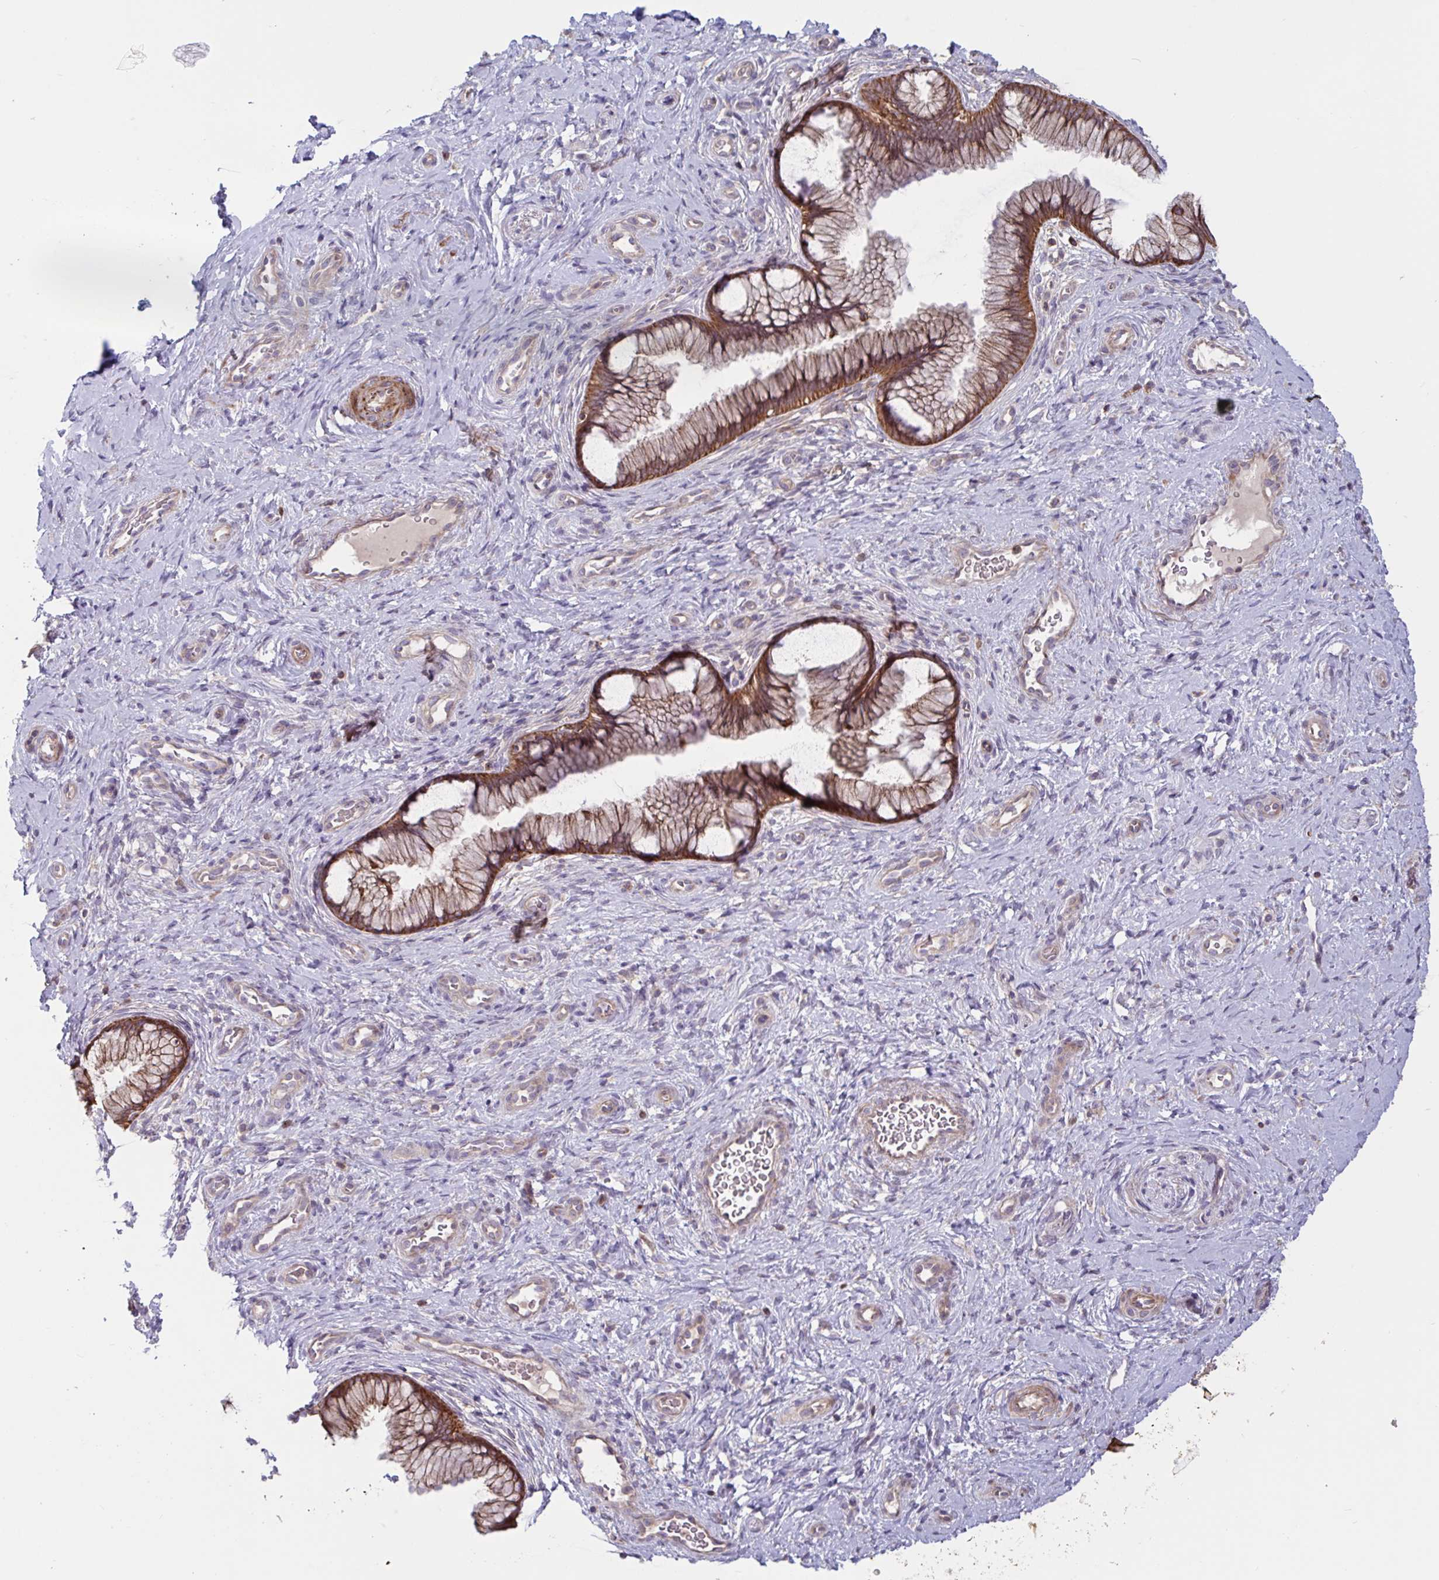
{"staining": {"intensity": "moderate", "quantity": ">75%", "location": "cytoplasmic/membranous"}, "tissue": "cervix", "cell_type": "Glandular cells", "image_type": "normal", "snomed": [{"axis": "morphology", "description": "Normal tissue, NOS"}, {"axis": "topography", "description": "Cervix"}], "caption": "Immunohistochemistry (DAB (3,3'-diaminobenzidine)) staining of benign cervix displays moderate cytoplasmic/membranous protein expression in about >75% of glandular cells.", "gene": "TANK", "patient": {"sex": "female", "age": 34}}